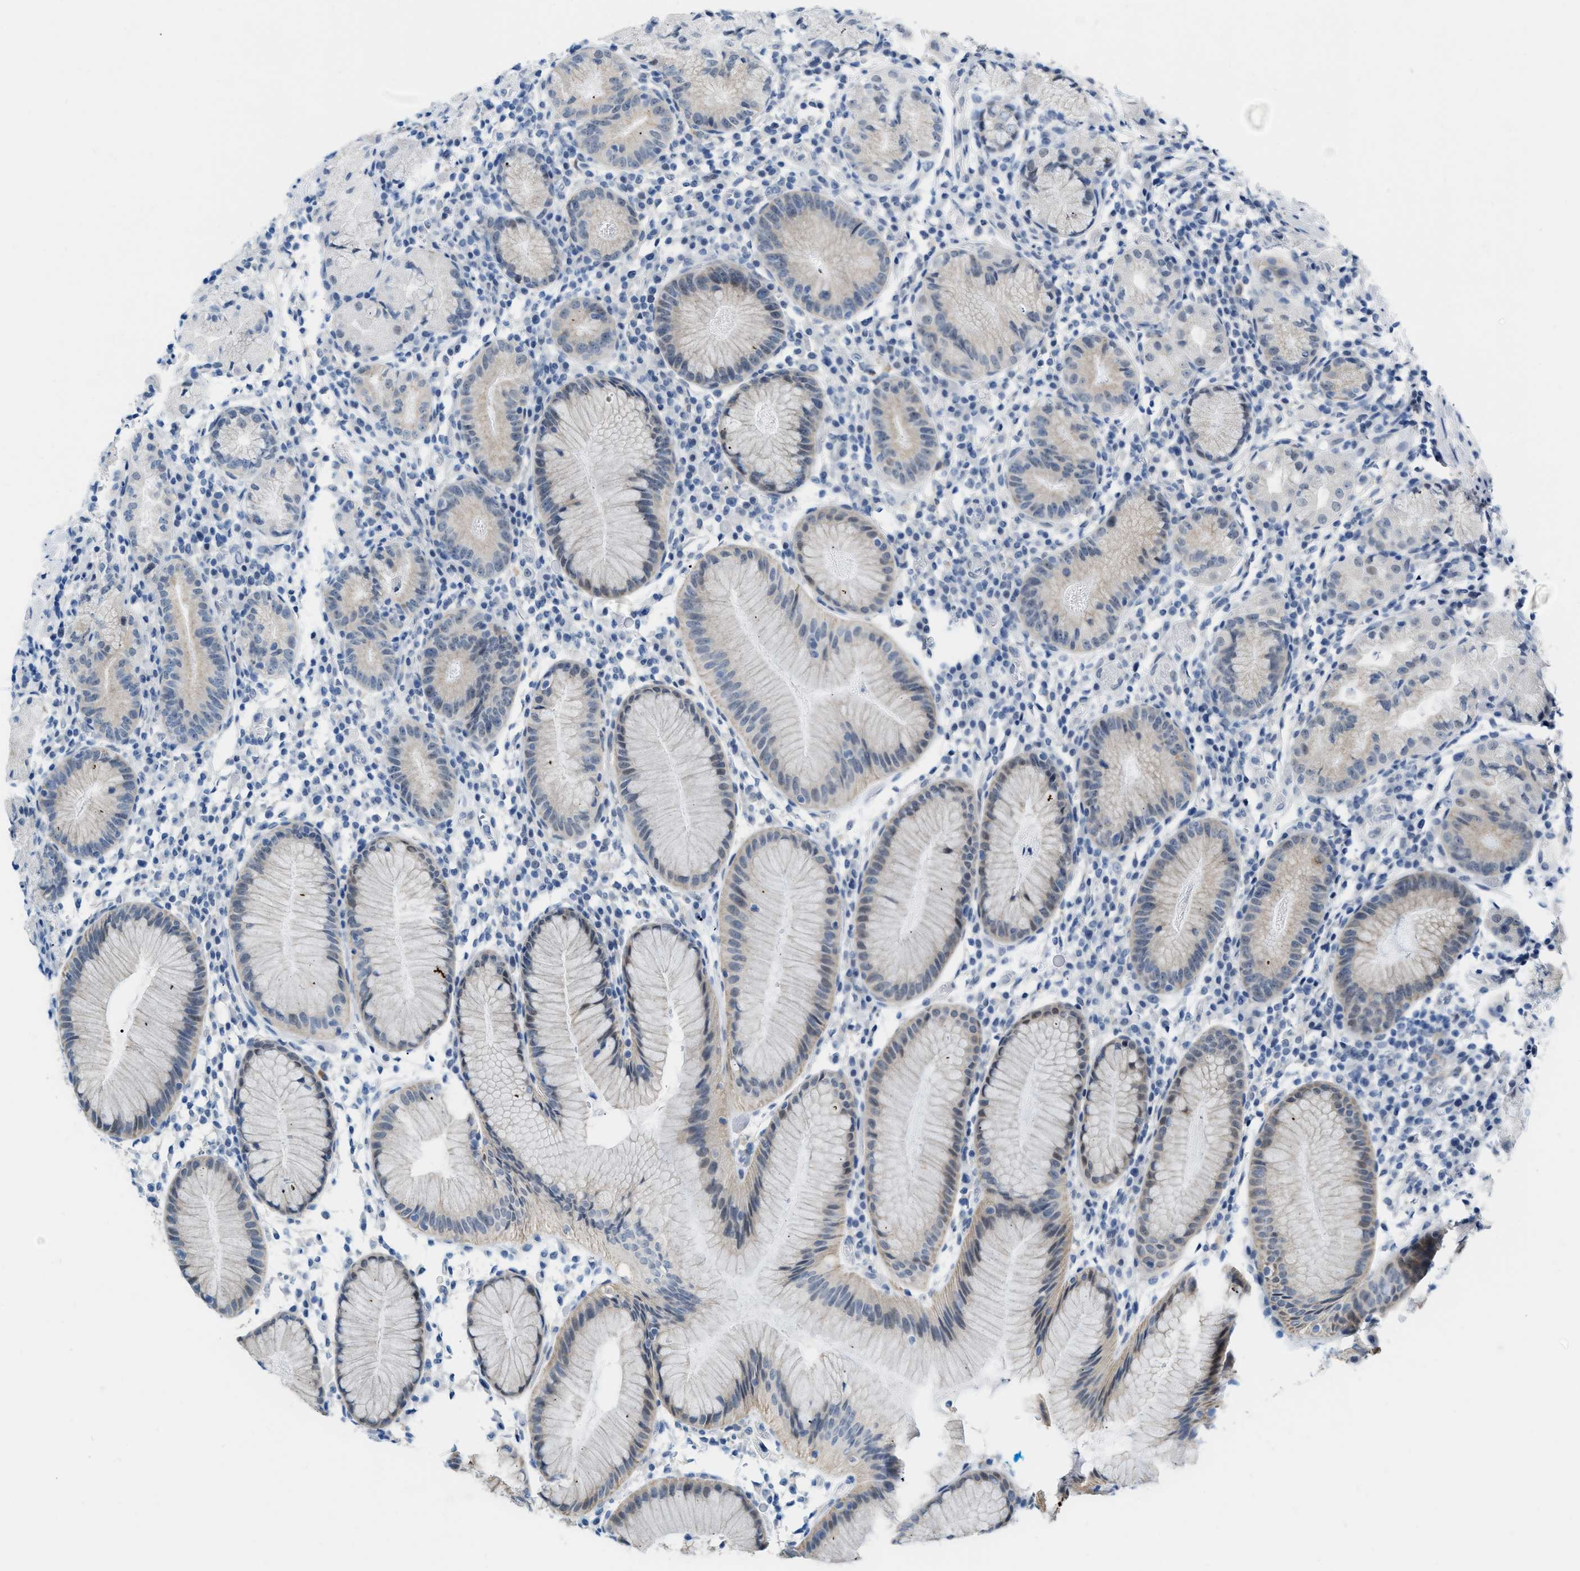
{"staining": {"intensity": "weak", "quantity": "<25%", "location": "cytoplasmic/membranous"}, "tissue": "stomach", "cell_type": "Glandular cells", "image_type": "normal", "snomed": [{"axis": "morphology", "description": "Normal tissue, NOS"}, {"axis": "topography", "description": "Stomach"}, {"axis": "topography", "description": "Stomach, lower"}], "caption": "Immunohistochemical staining of unremarkable human stomach displays no significant expression in glandular cells.", "gene": "PHRF1", "patient": {"sex": "female", "age": 75}}